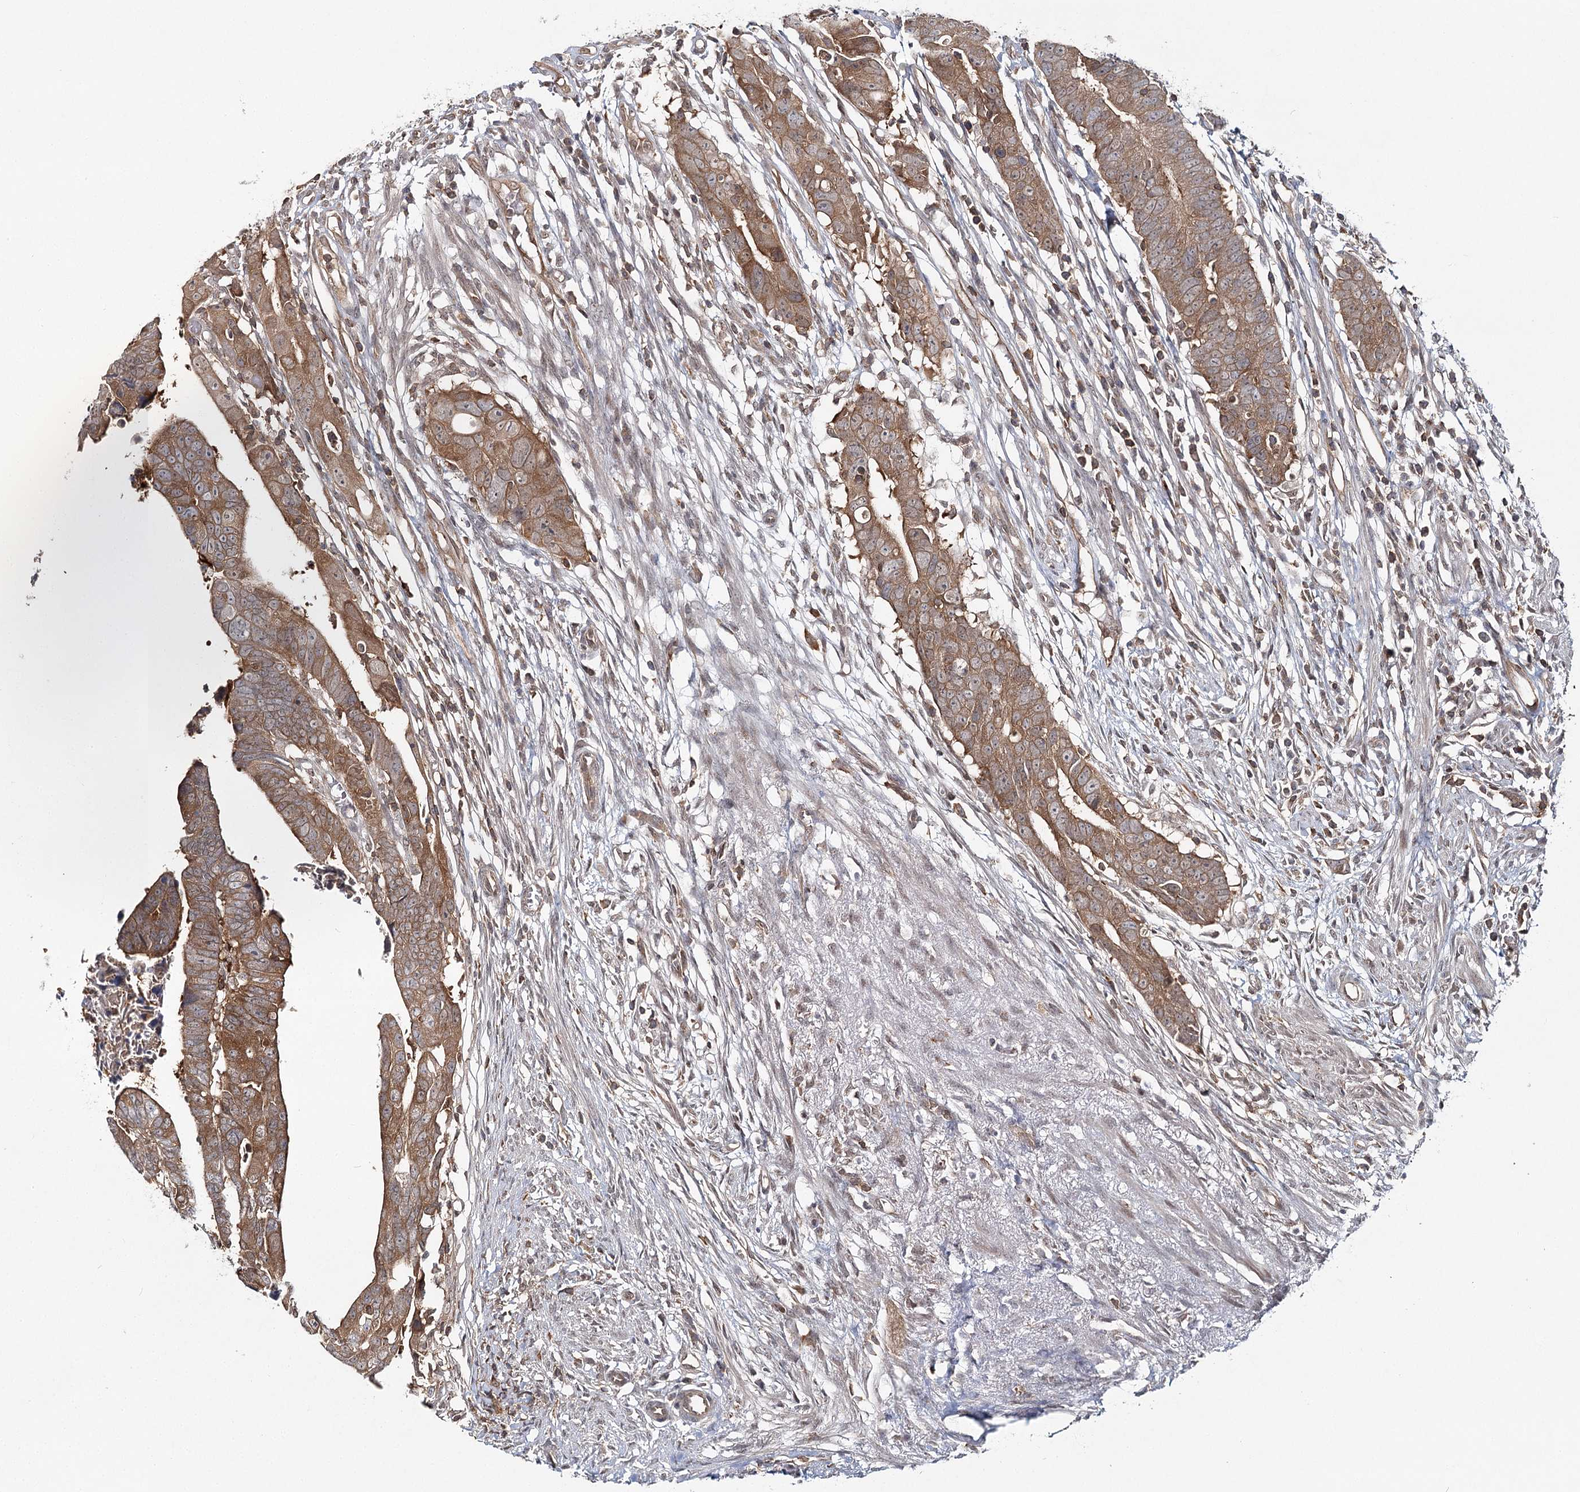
{"staining": {"intensity": "moderate", "quantity": ">75%", "location": "cytoplasmic/membranous"}, "tissue": "colorectal cancer", "cell_type": "Tumor cells", "image_type": "cancer", "snomed": [{"axis": "morphology", "description": "Adenocarcinoma, NOS"}, {"axis": "topography", "description": "Rectum"}], "caption": "Adenocarcinoma (colorectal) stained with DAB immunohistochemistry (IHC) exhibits medium levels of moderate cytoplasmic/membranous expression in about >75% of tumor cells.", "gene": "FAM120B", "patient": {"sex": "female", "age": 65}}